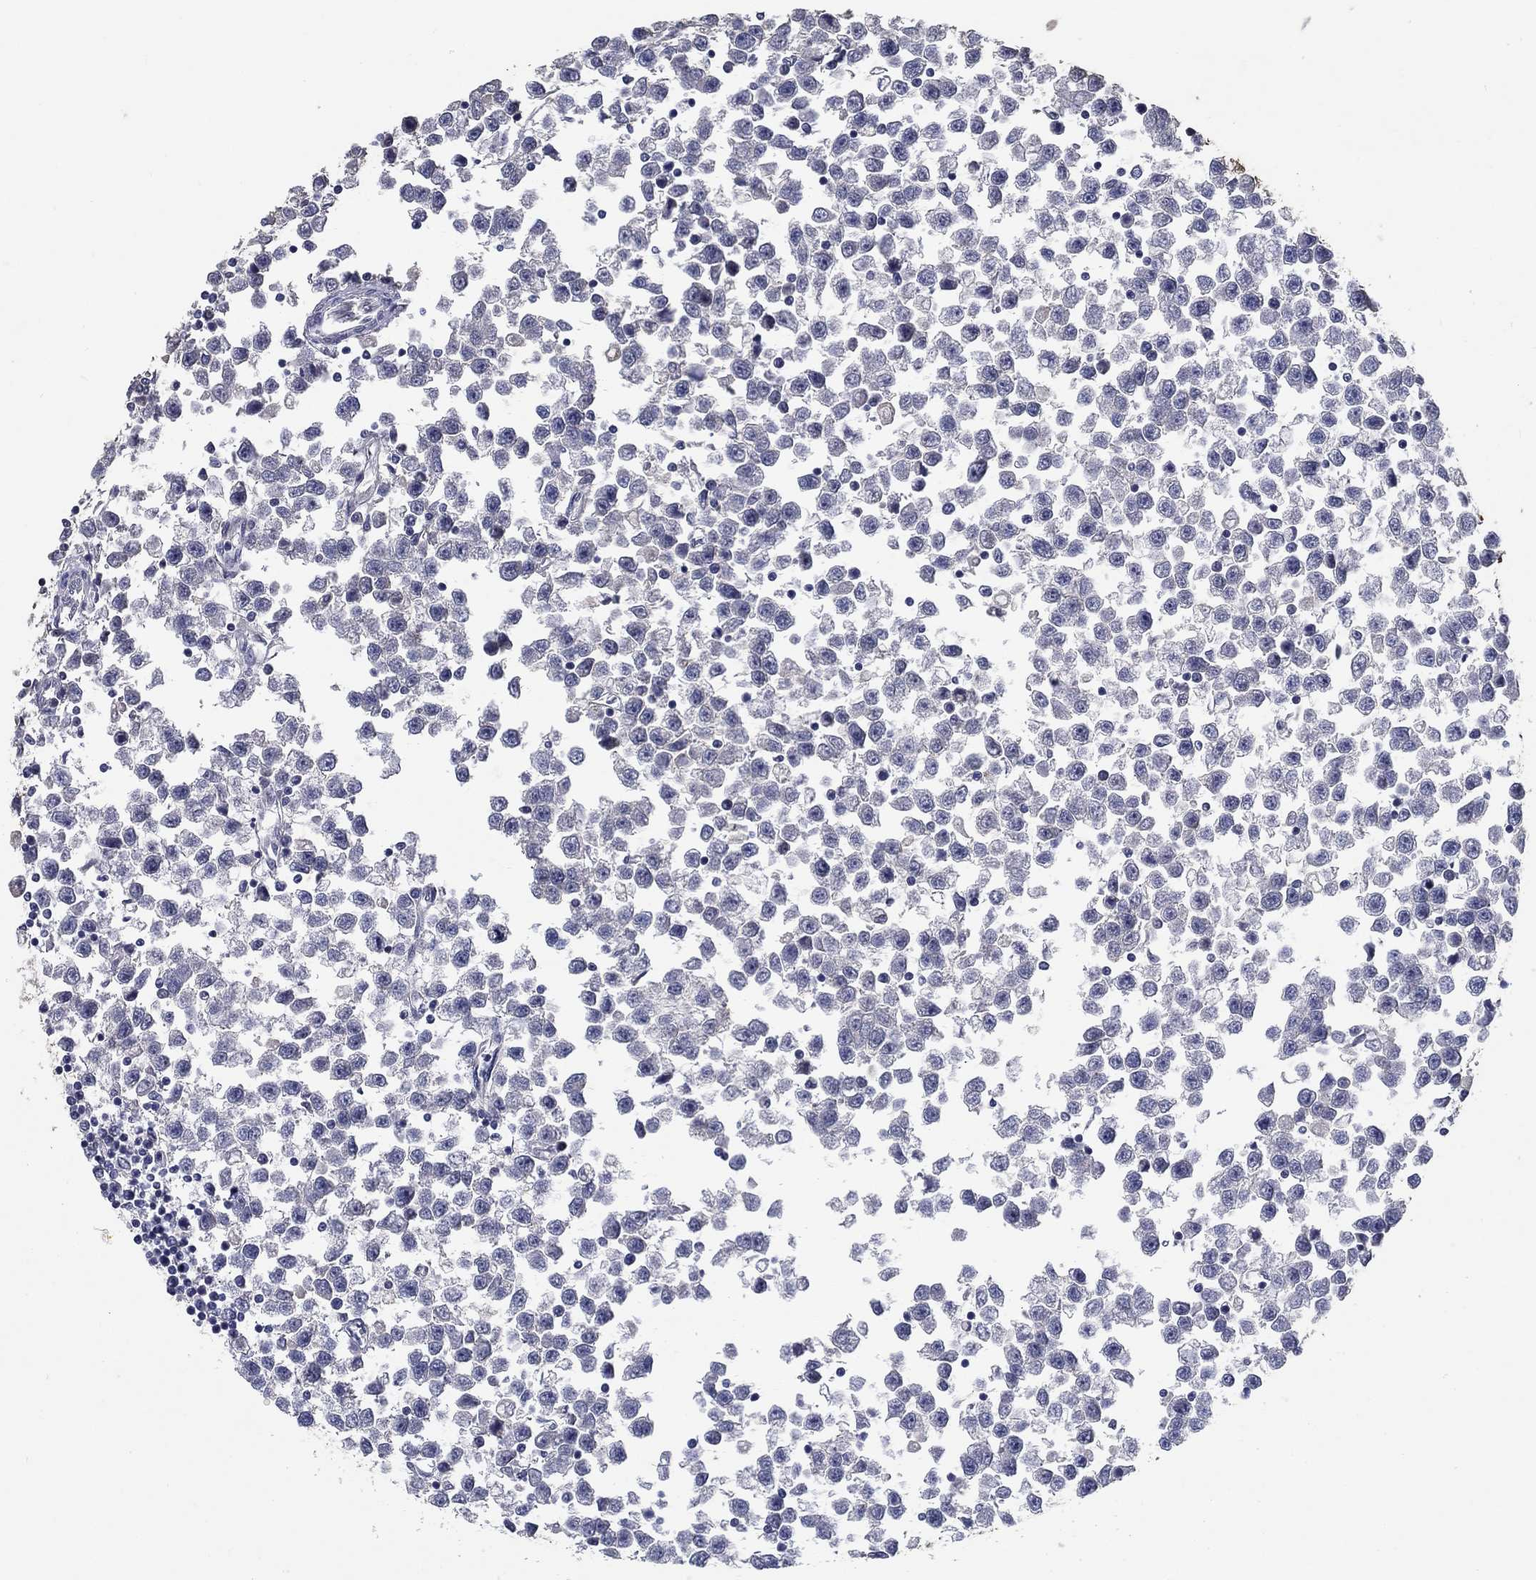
{"staining": {"intensity": "negative", "quantity": "none", "location": "none"}, "tissue": "testis cancer", "cell_type": "Tumor cells", "image_type": "cancer", "snomed": [{"axis": "morphology", "description": "Seminoma, NOS"}, {"axis": "topography", "description": "Testis"}], "caption": "IHC micrograph of neoplastic tissue: testis cancer stained with DAB (3,3'-diaminobenzidine) displays no significant protein positivity in tumor cells.", "gene": "PROZ", "patient": {"sex": "male", "age": 34}}